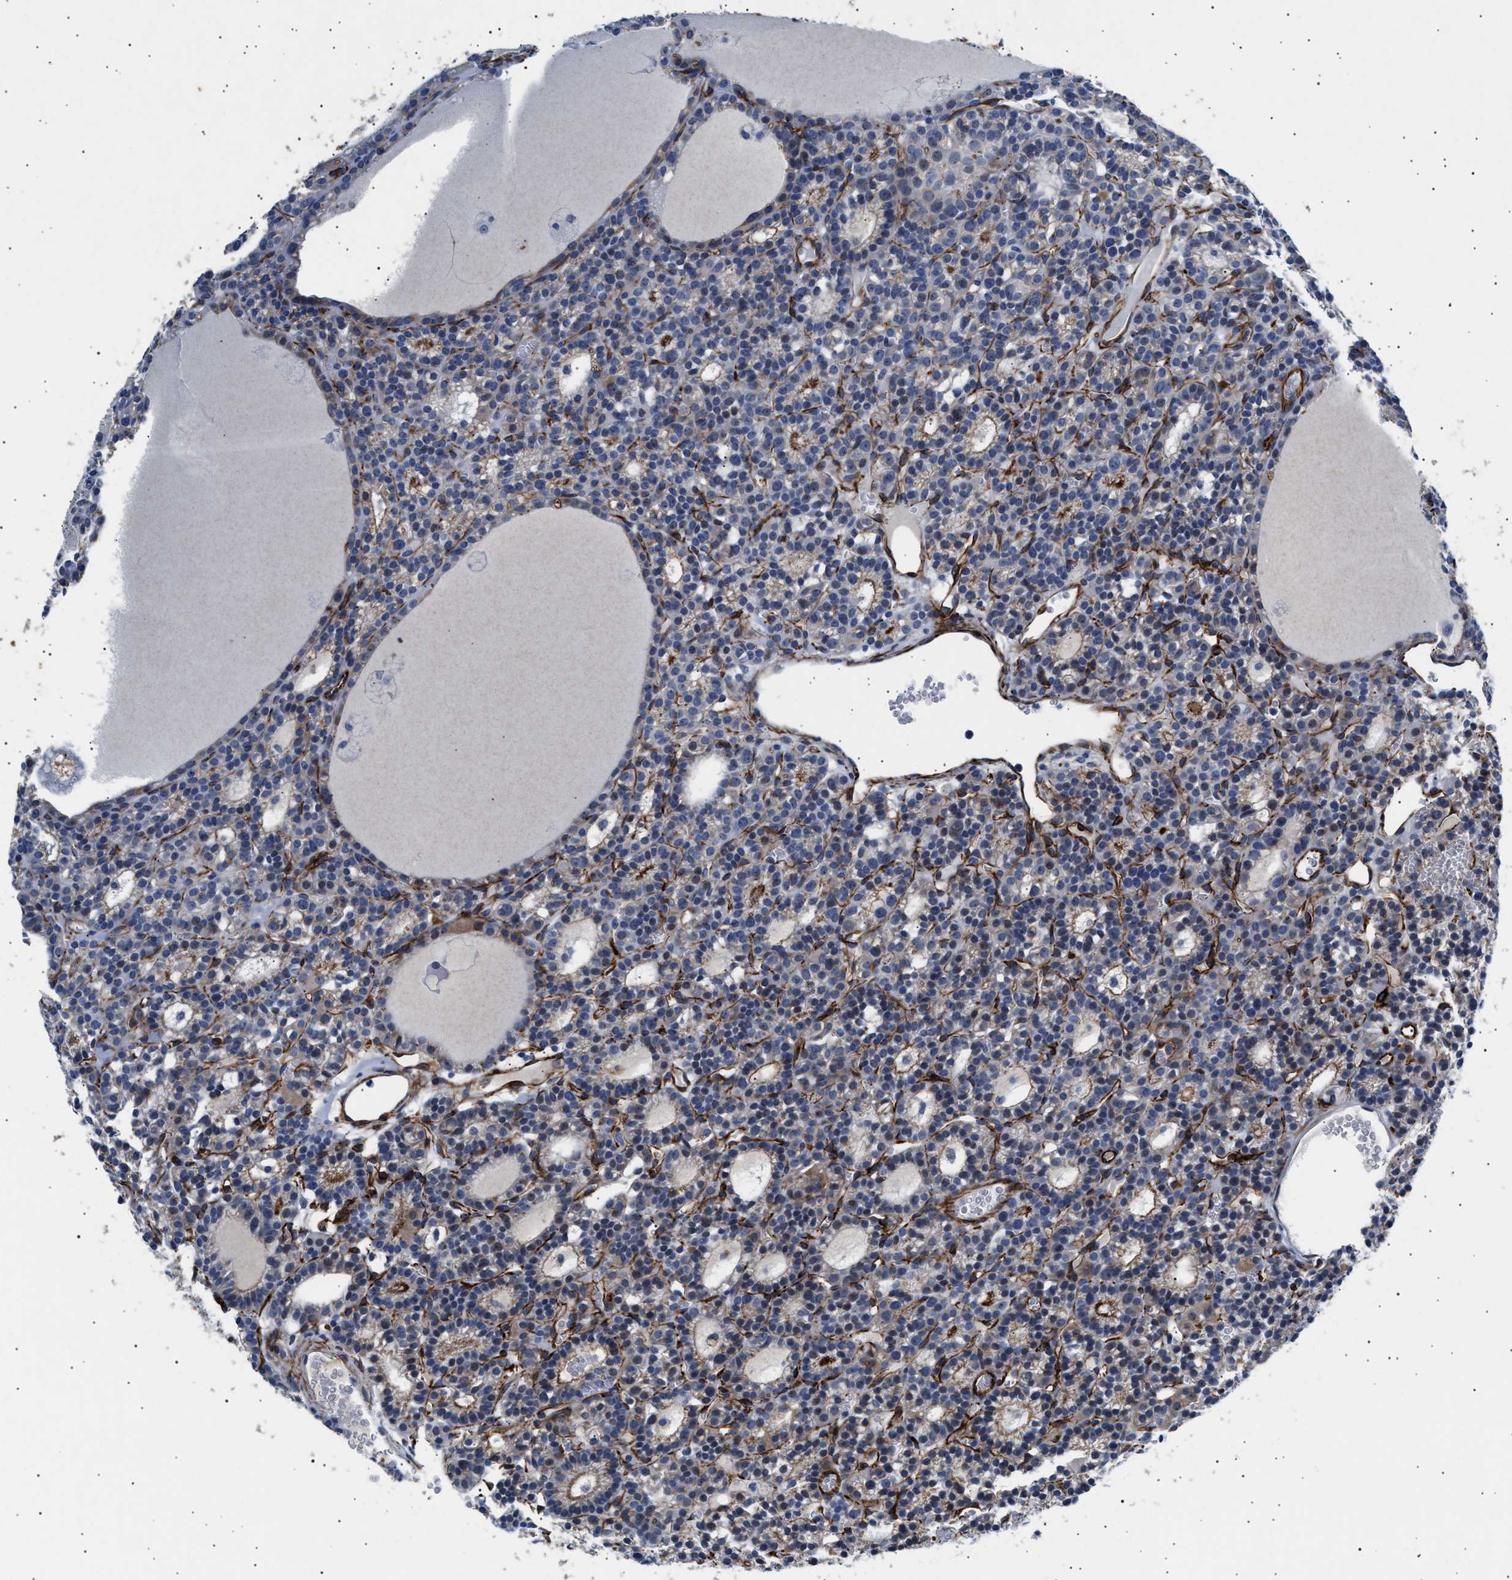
{"staining": {"intensity": "weak", "quantity": "<25%", "location": "cytoplasmic/membranous"}, "tissue": "parathyroid gland", "cell_type": "Glandular cells", "image_type": "normal", "snomed": [{"axis": "morphology", "description": "Normal tissue, NOS"}, {"axis": "morphology", "description": "Adenoma, NOS"}, {"axis": "topography", "description": "Parathyroid gland"}], "caption": "This micrograph is of normal parathyroid gland stained with immunohistochemistry to label a protein in brown with the nuclei are counter-stained blue. There is no expression in glandular cells. Nuclei are stained in blue.", "gene": "OLFML2A", "patient": {"sex": "female", "age": 58}}